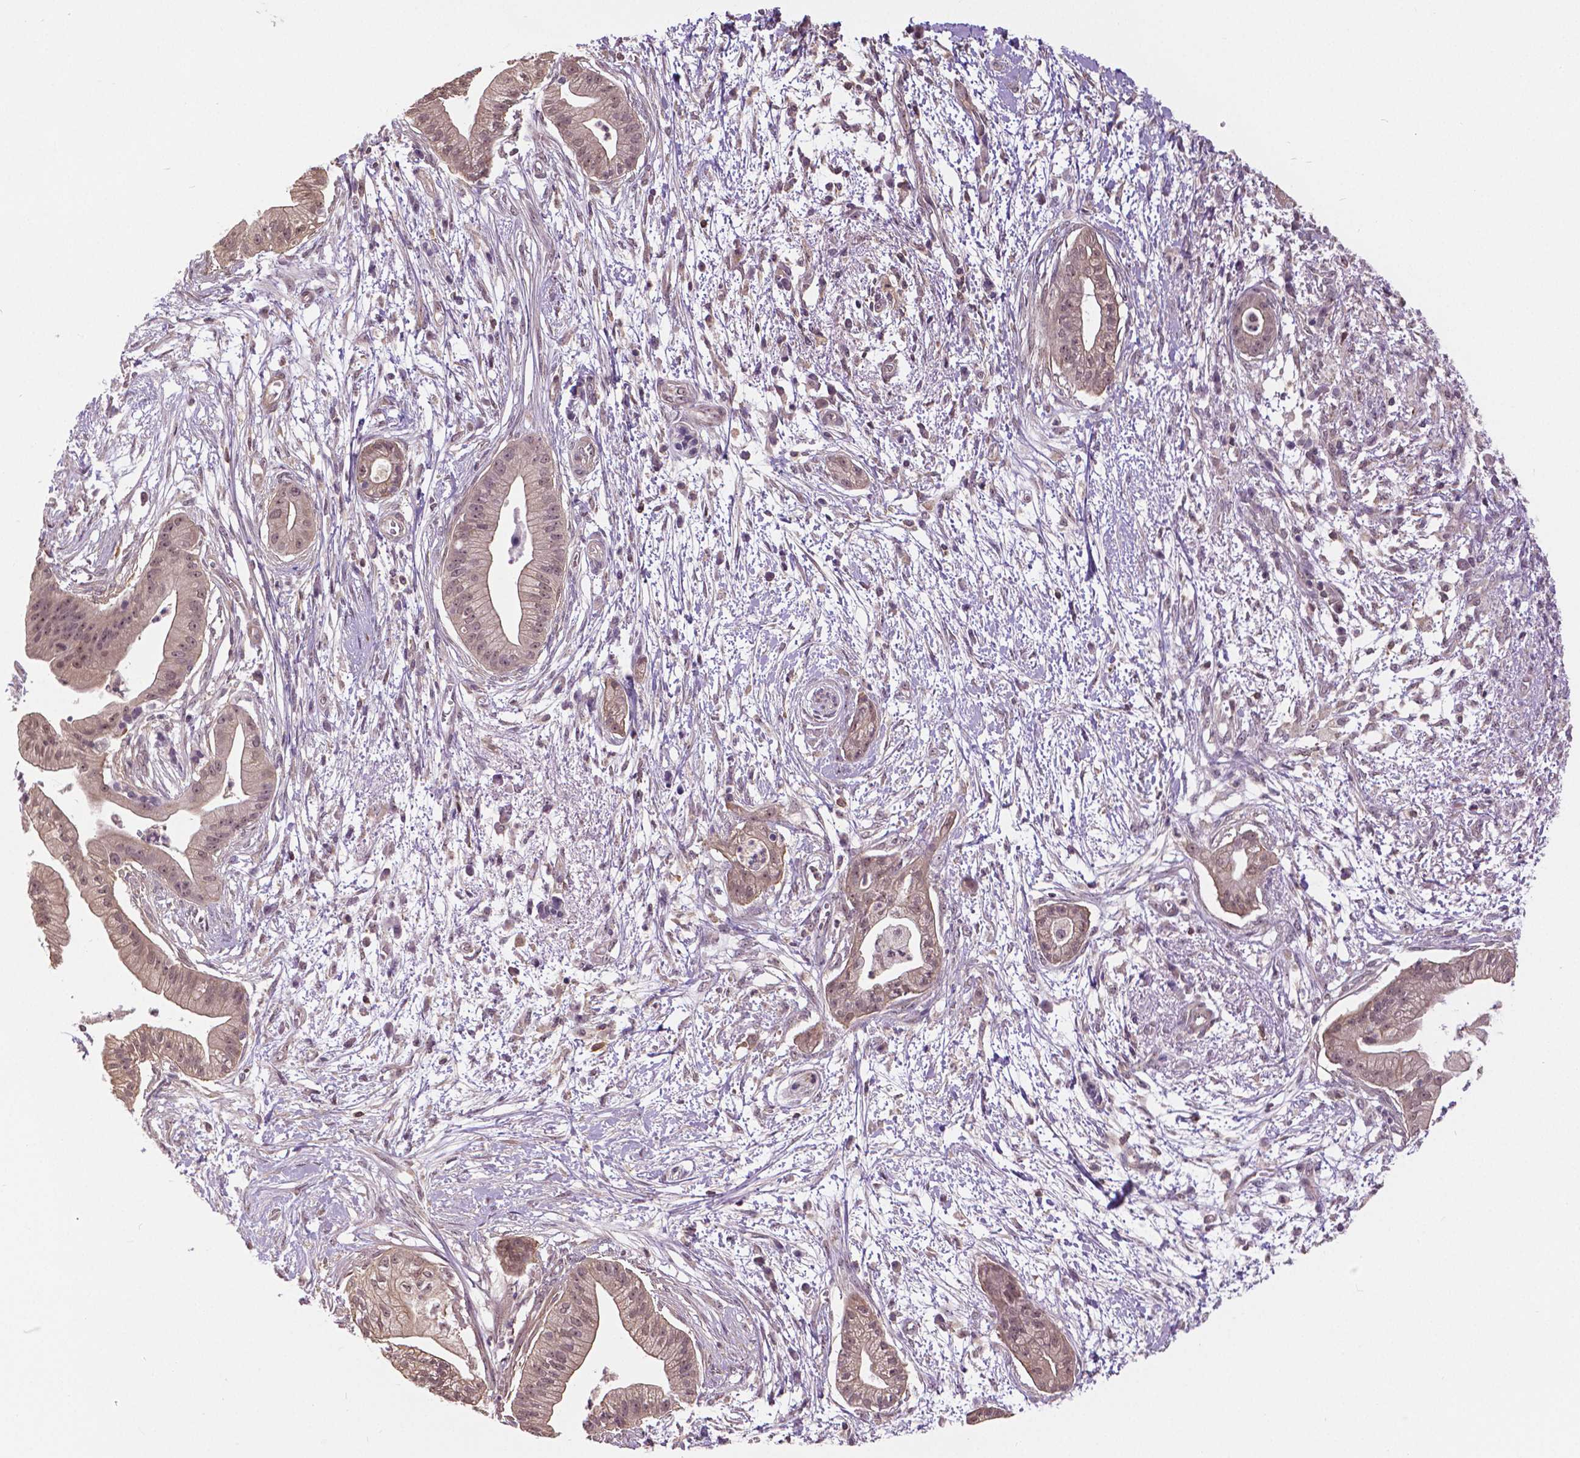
{"staining": {"intensity": "weak", "quantity": "25%-75%", "location": "cytoplasmic/membranous,nuclear"}, "tissue": "pancreatic cancer", "cell_type": "Tumor cells", "image_type": "cancer", "snomed": [{"axis": "morphology", "description": "Normal tissue, NOS"}, {"axis": "morphology", "description": "Adenocarcinoma, NOS"}, {"axis": "topography", "description": "Lymph node"}, {"axis": "topography", "description": "Pancreas"}], "caption": "Weak cytoplasmic/membranous and nuclear protein staining is appreciated in approximately 25%-75% of tumor cells in pancreatic cancer. (DAB IHC, brown staining for protein, blue staining for nuclei).", "gene": "ANXA13", "patient": {"sex": "female", "age": 58}}